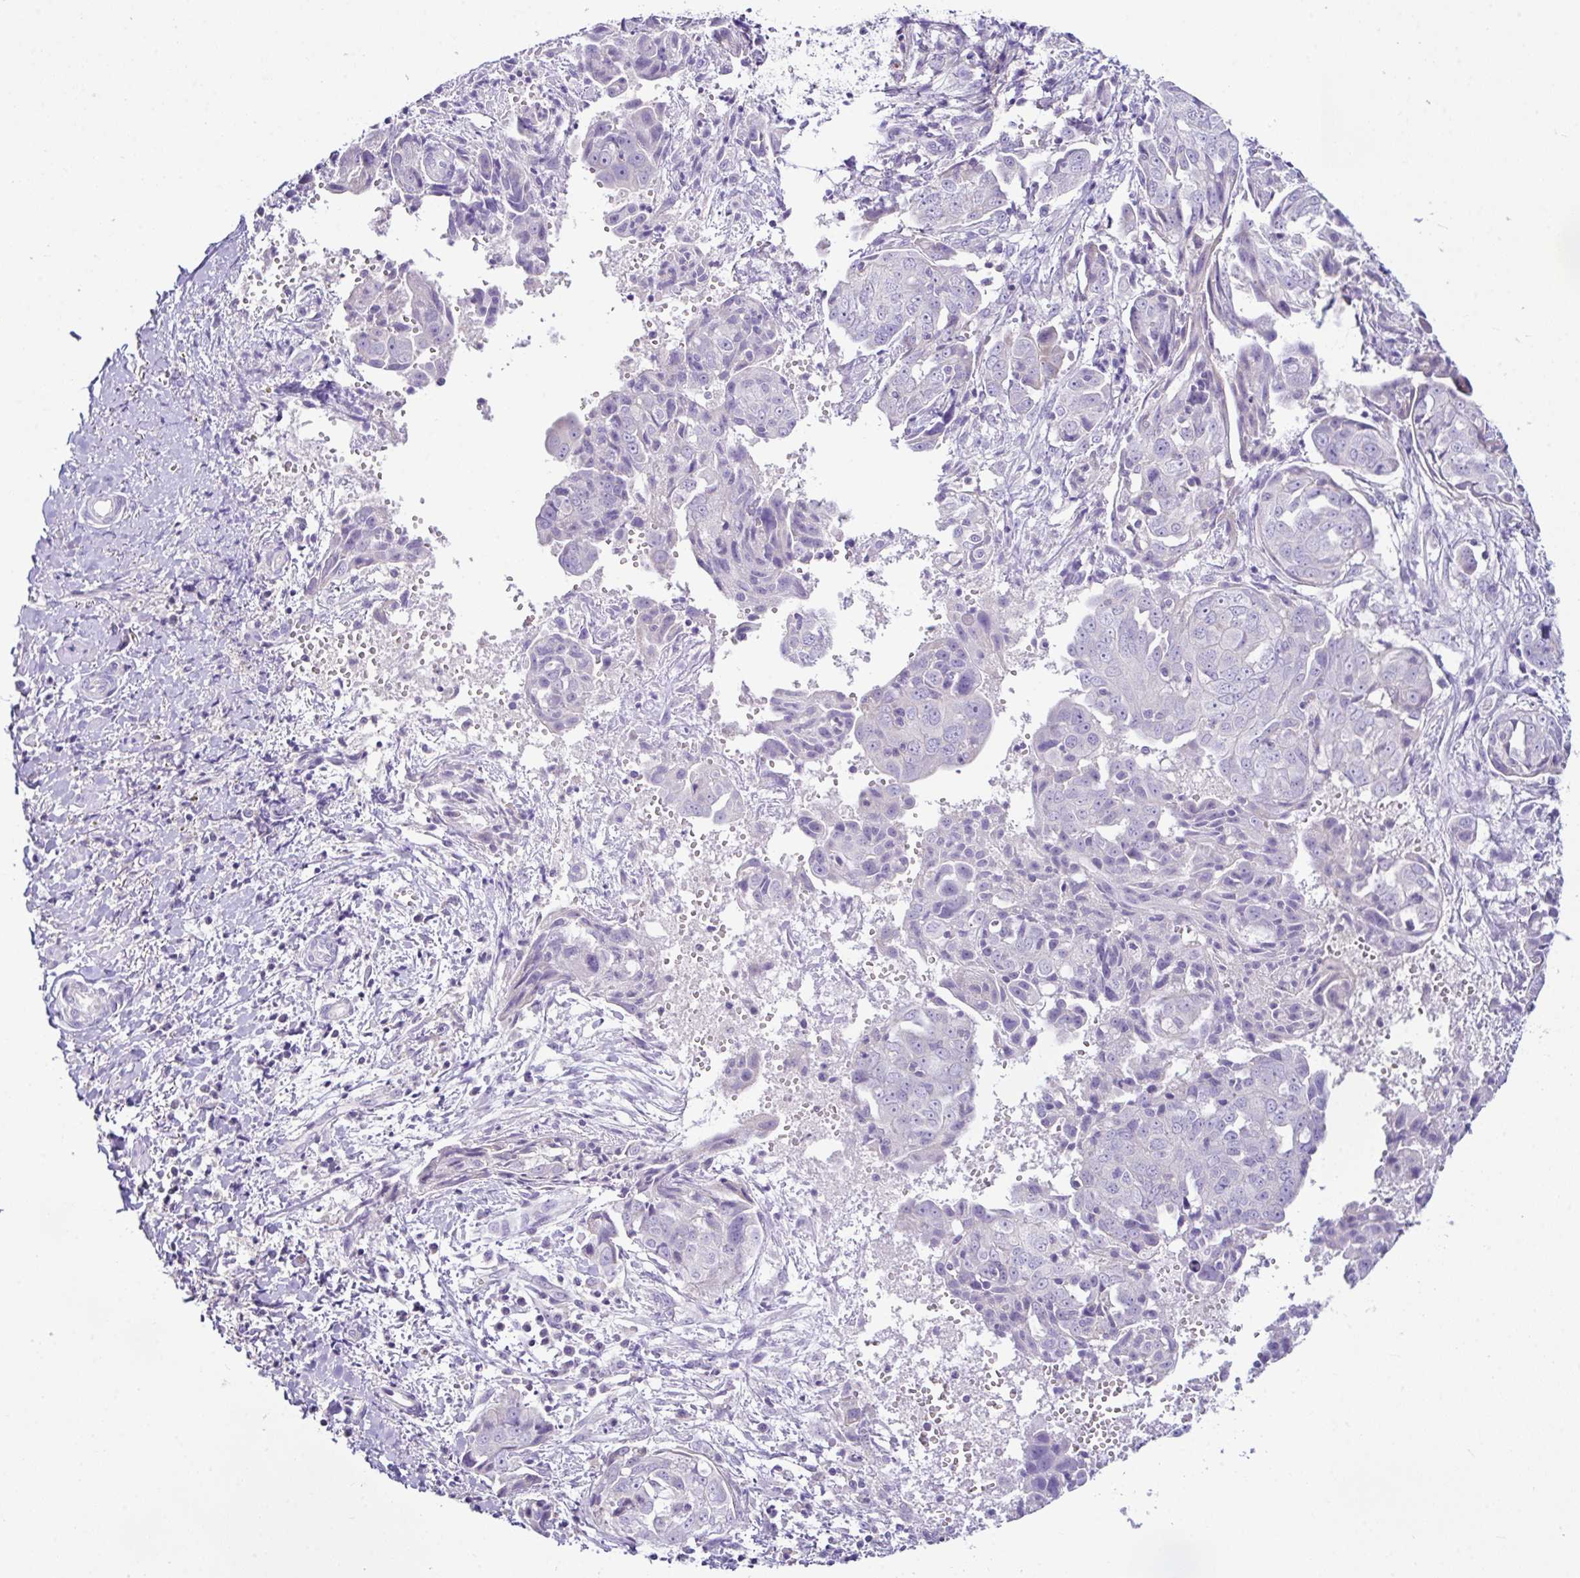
{"staining": {"intensity": "negative", "quantity": "none", "location": "none"}, "tissue": "ovarian cancer", "cell_type": "Tumor cells", "image_type": "cancer", "snomed": [{"axis": "morphology", "description": "Carcinoma, endometroid"}, {"axis": "topography", "description": "Ovary"}], "caption": "DAB immunohistochemical staining of endometroid carcinoma (ovarian) shows no significant positivity in tumor cells. (Brightfield microscopy of DAB IHC at high magnification).", "gene": "D2HGDH", "patient": {"sex": "female", "age": 70}}